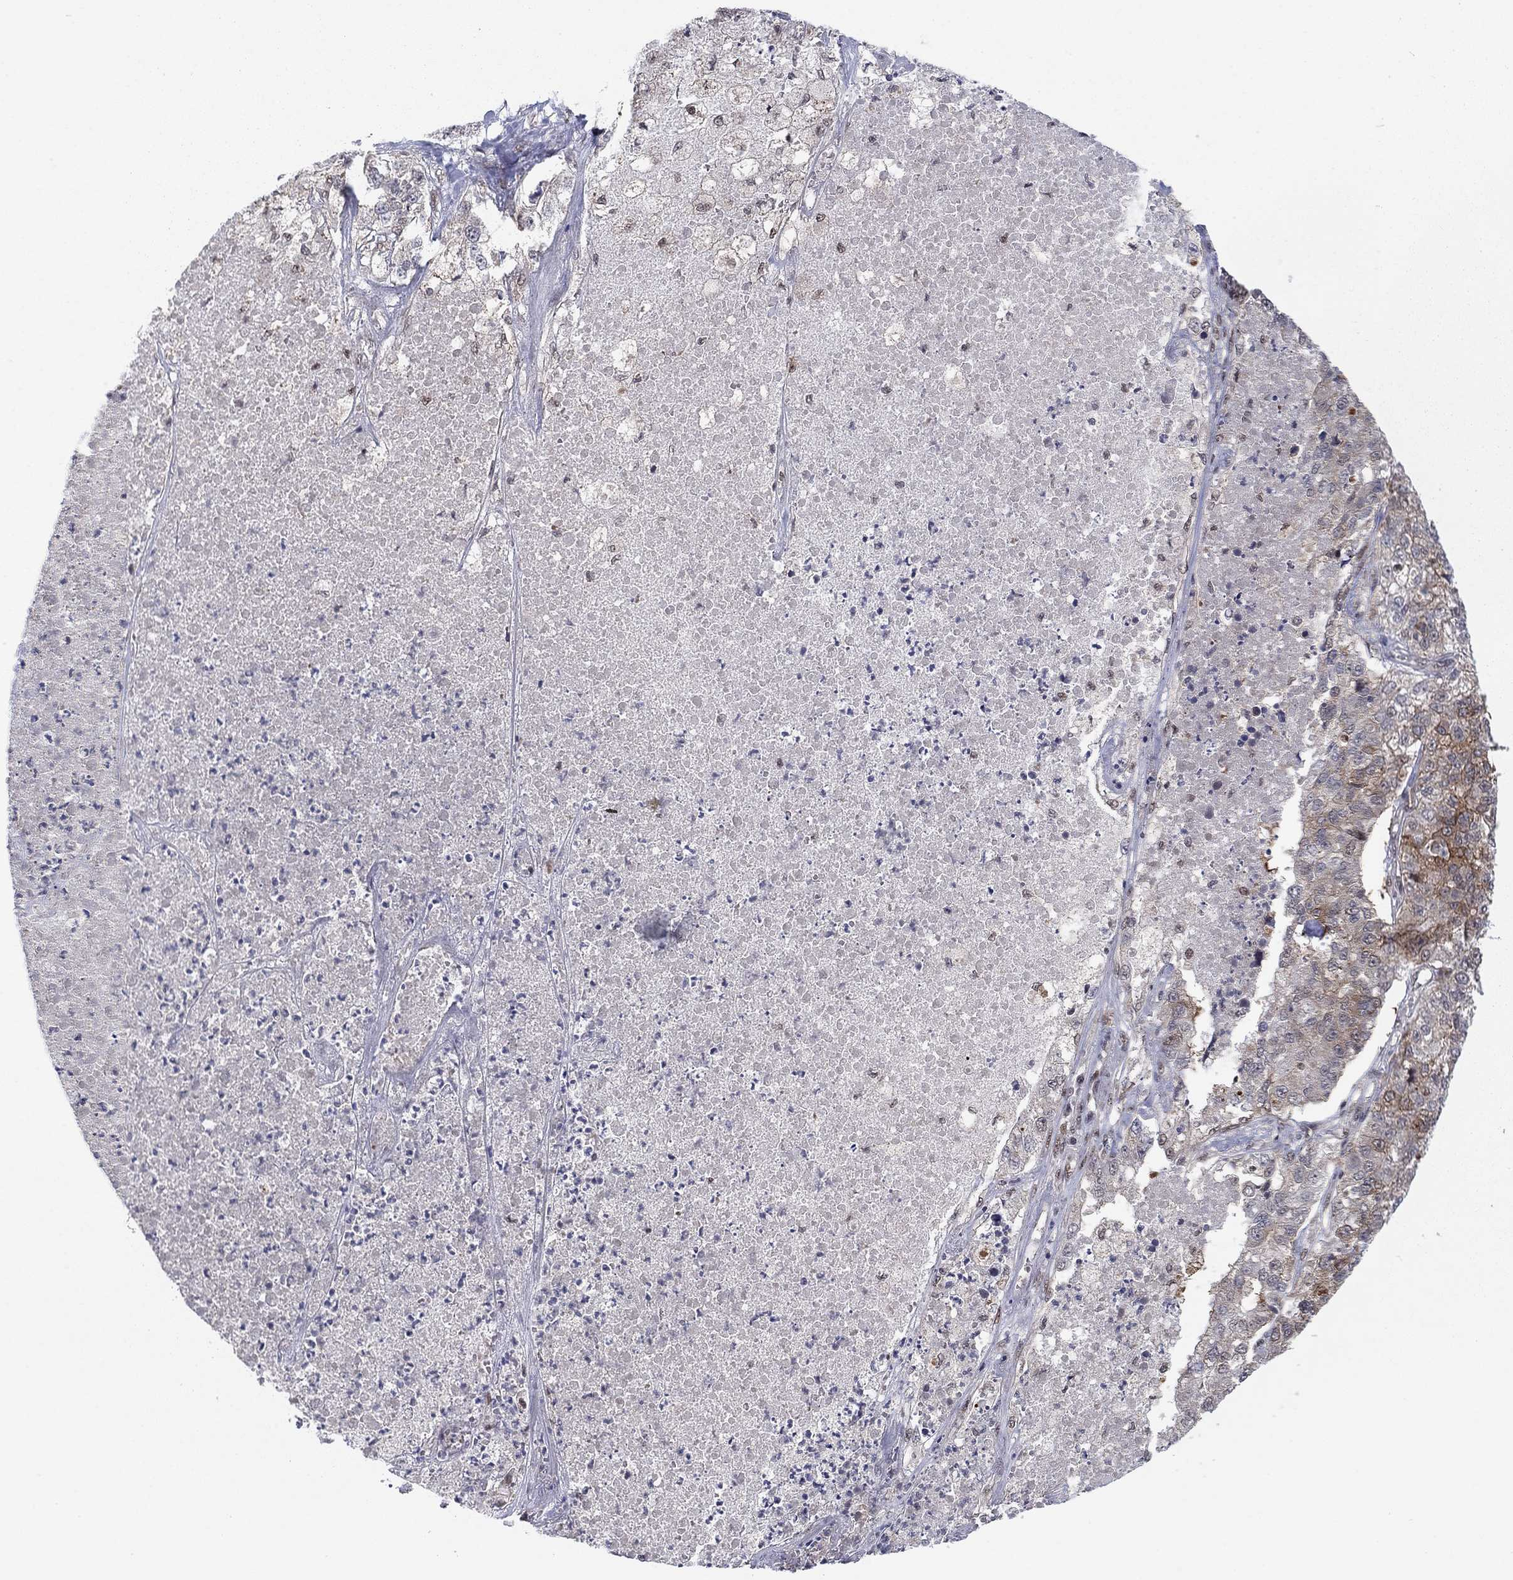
{"staining": {"intensity": "moderate", "quantity": "25%-75%", "location": "cytoplasmic/membranous"}, "tissue": "lung cancer", "cell_type": "Tumor cells", "image_type": "cancer", "snomed": [{"axis": "morphology", "description": "Adenocarcinoma, NOS"}, {"axis": "topography", "description": "Lung"}], "caption": "Protein analysis of lung adenocarcinoma tissue reveals moderate cytoplasmic/membranous staining in about 25%-75% of tumor cells.", "gene": "ZNF395", "patient": {"sex": "male", "age": 49}}